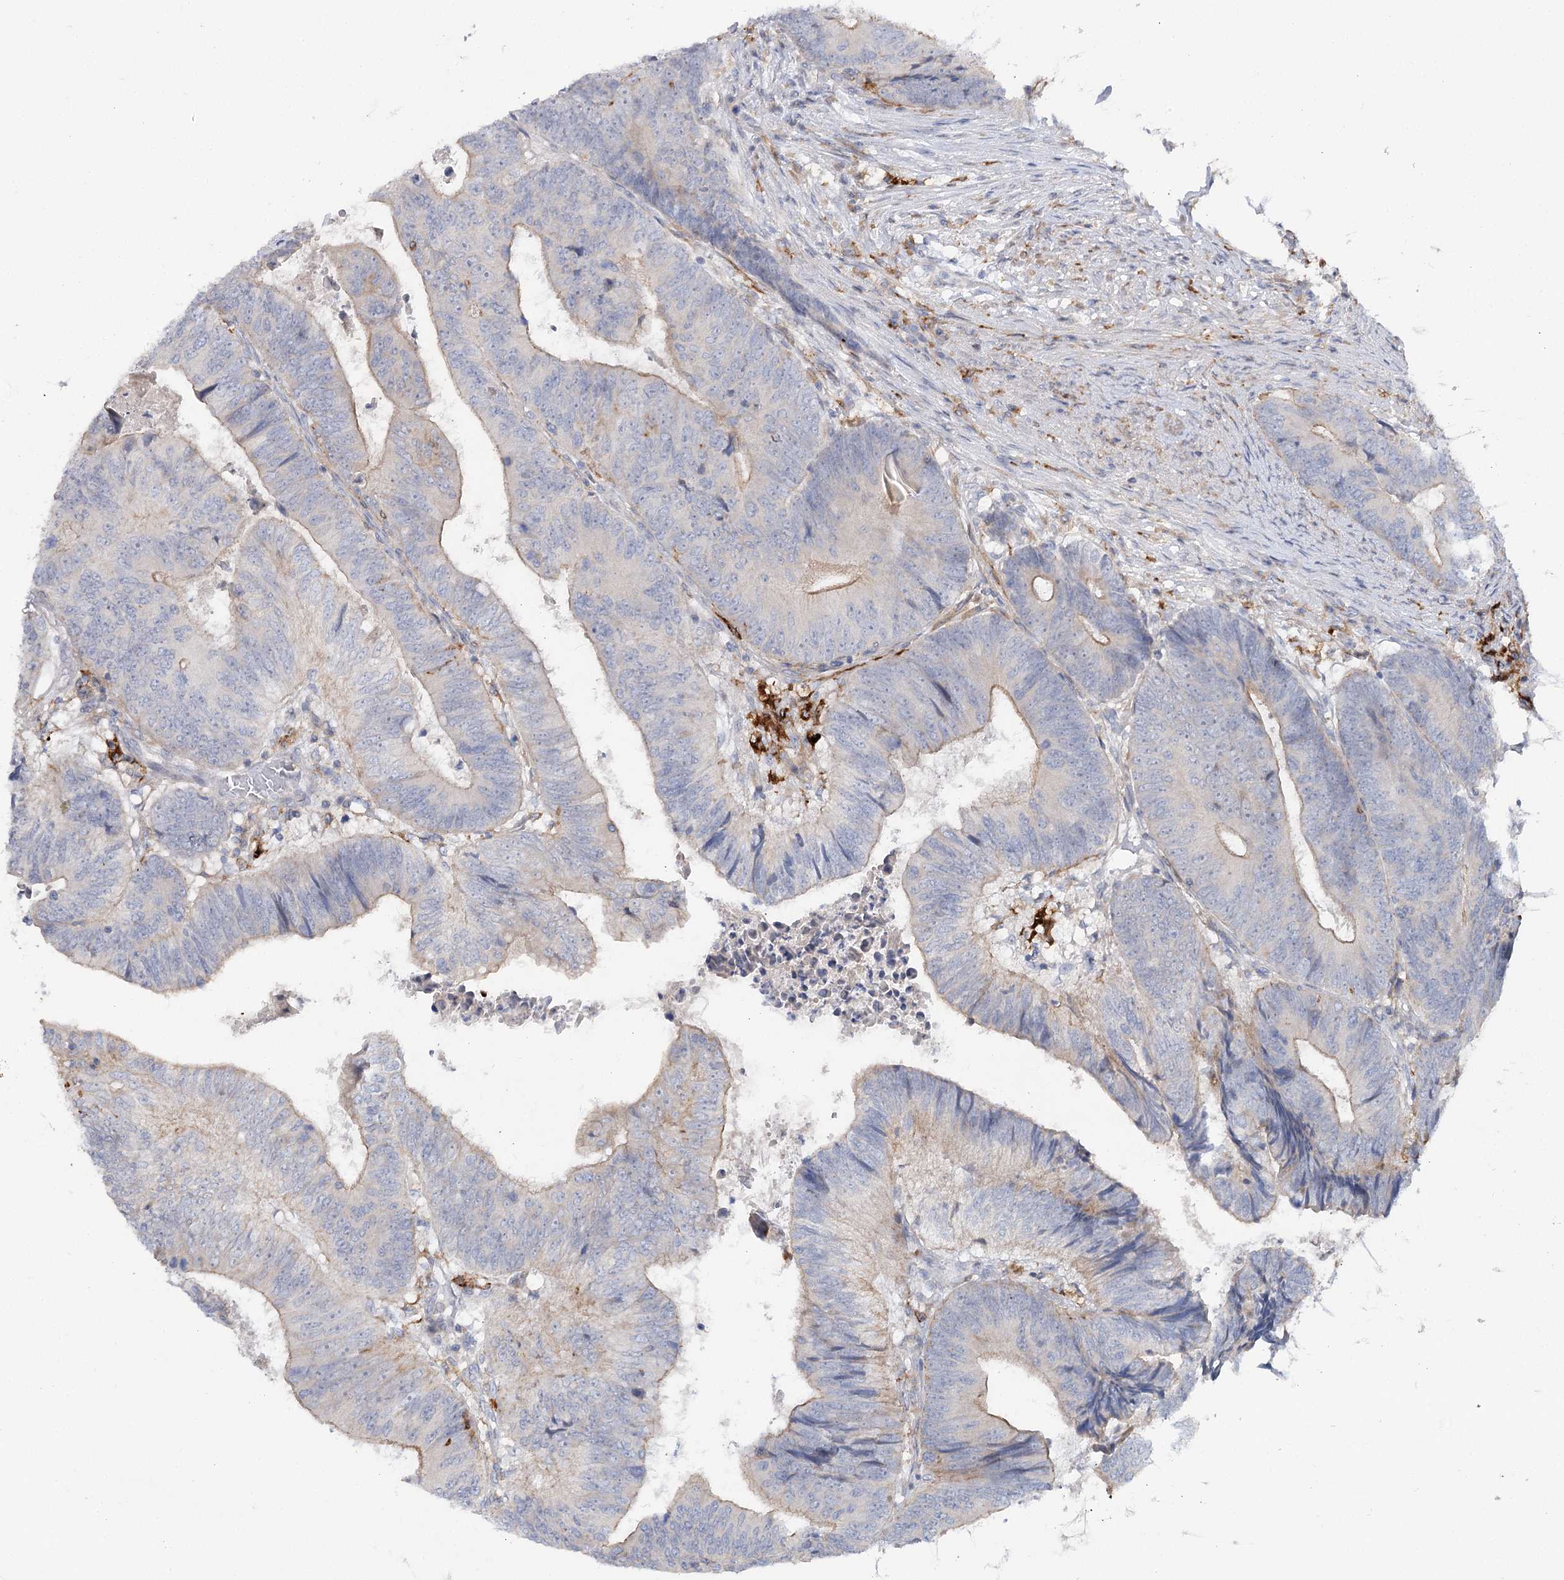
{"staining": {"intensity": "moderate", "quantity": "<25%", "location": "cytoplasmic/membranous"}, "tissue": "colorectal cancer", "cell_type": "Tumor cells", "image_type": "cancer", "snomed": [{"axis": "morphology", "description": "Adenocarcinoma, NOS"}, {"axis": "topography", "description": "Colon"}], "caption": "Protein positivity by IHC displays moderate cytoplasmic/membranous staining in about <25% of tumor cells in colorectal cancer (adenocarcinoma).", "gene": "SCN11A", "patient": {"sex": "female", "age": 67}}